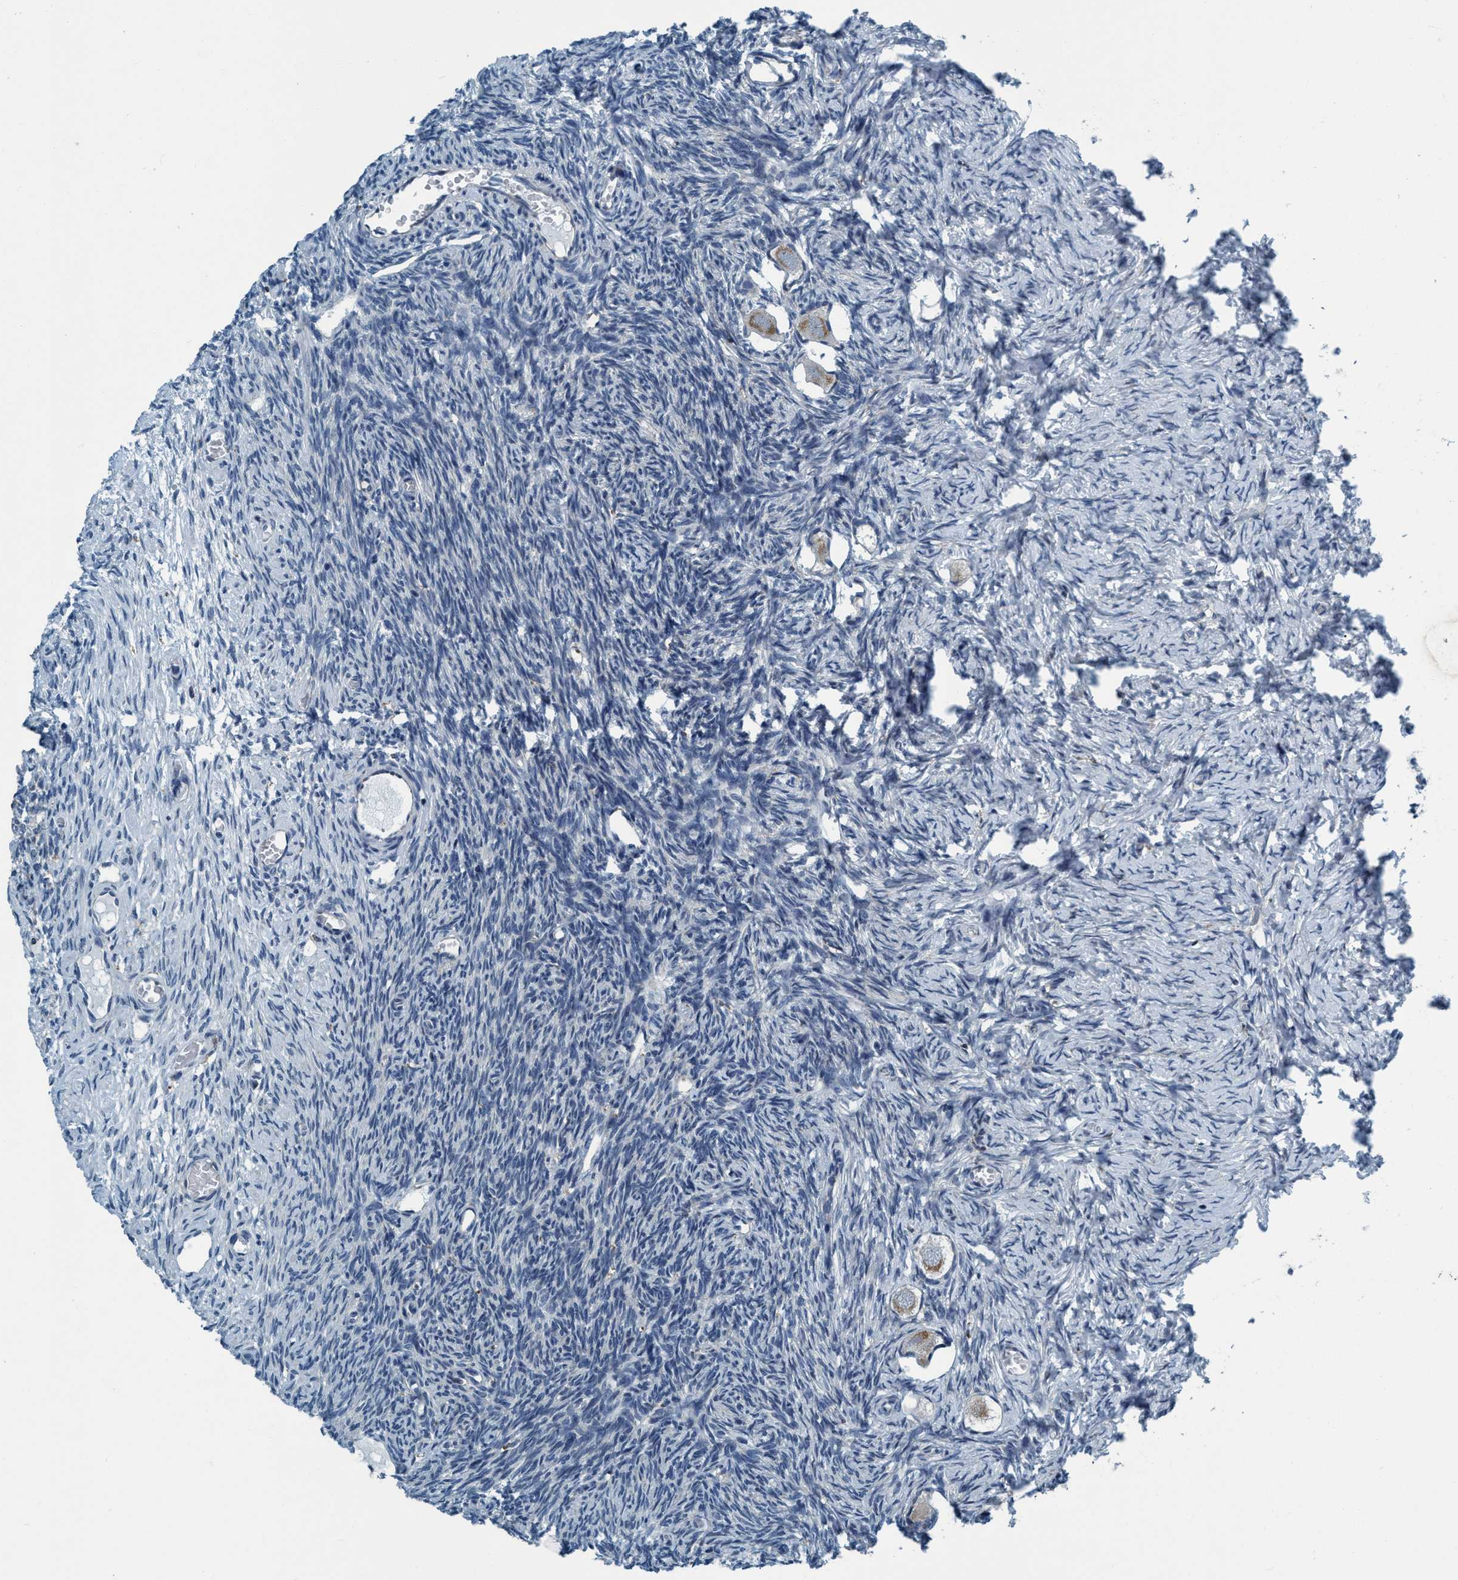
{"staining": {"intensity": "weak", "quantity": "<25%", "location": "cytoplasmic/membranous"}, "tissue": "ovary", "cell_type": "Follicle cells", "image_type": "normal", "snomed": [{"axis": "morphology", "description": "Normal tissue, NOS"}, {"axis": "topography", "description": "Ovary"}], "caption": "IHC histopathology image of benign ovary stained for a protein (brown), which shows no positivity in follicle cells.", "gene": "ARMC9", "patient": {"sex": "female", "age": 27}}